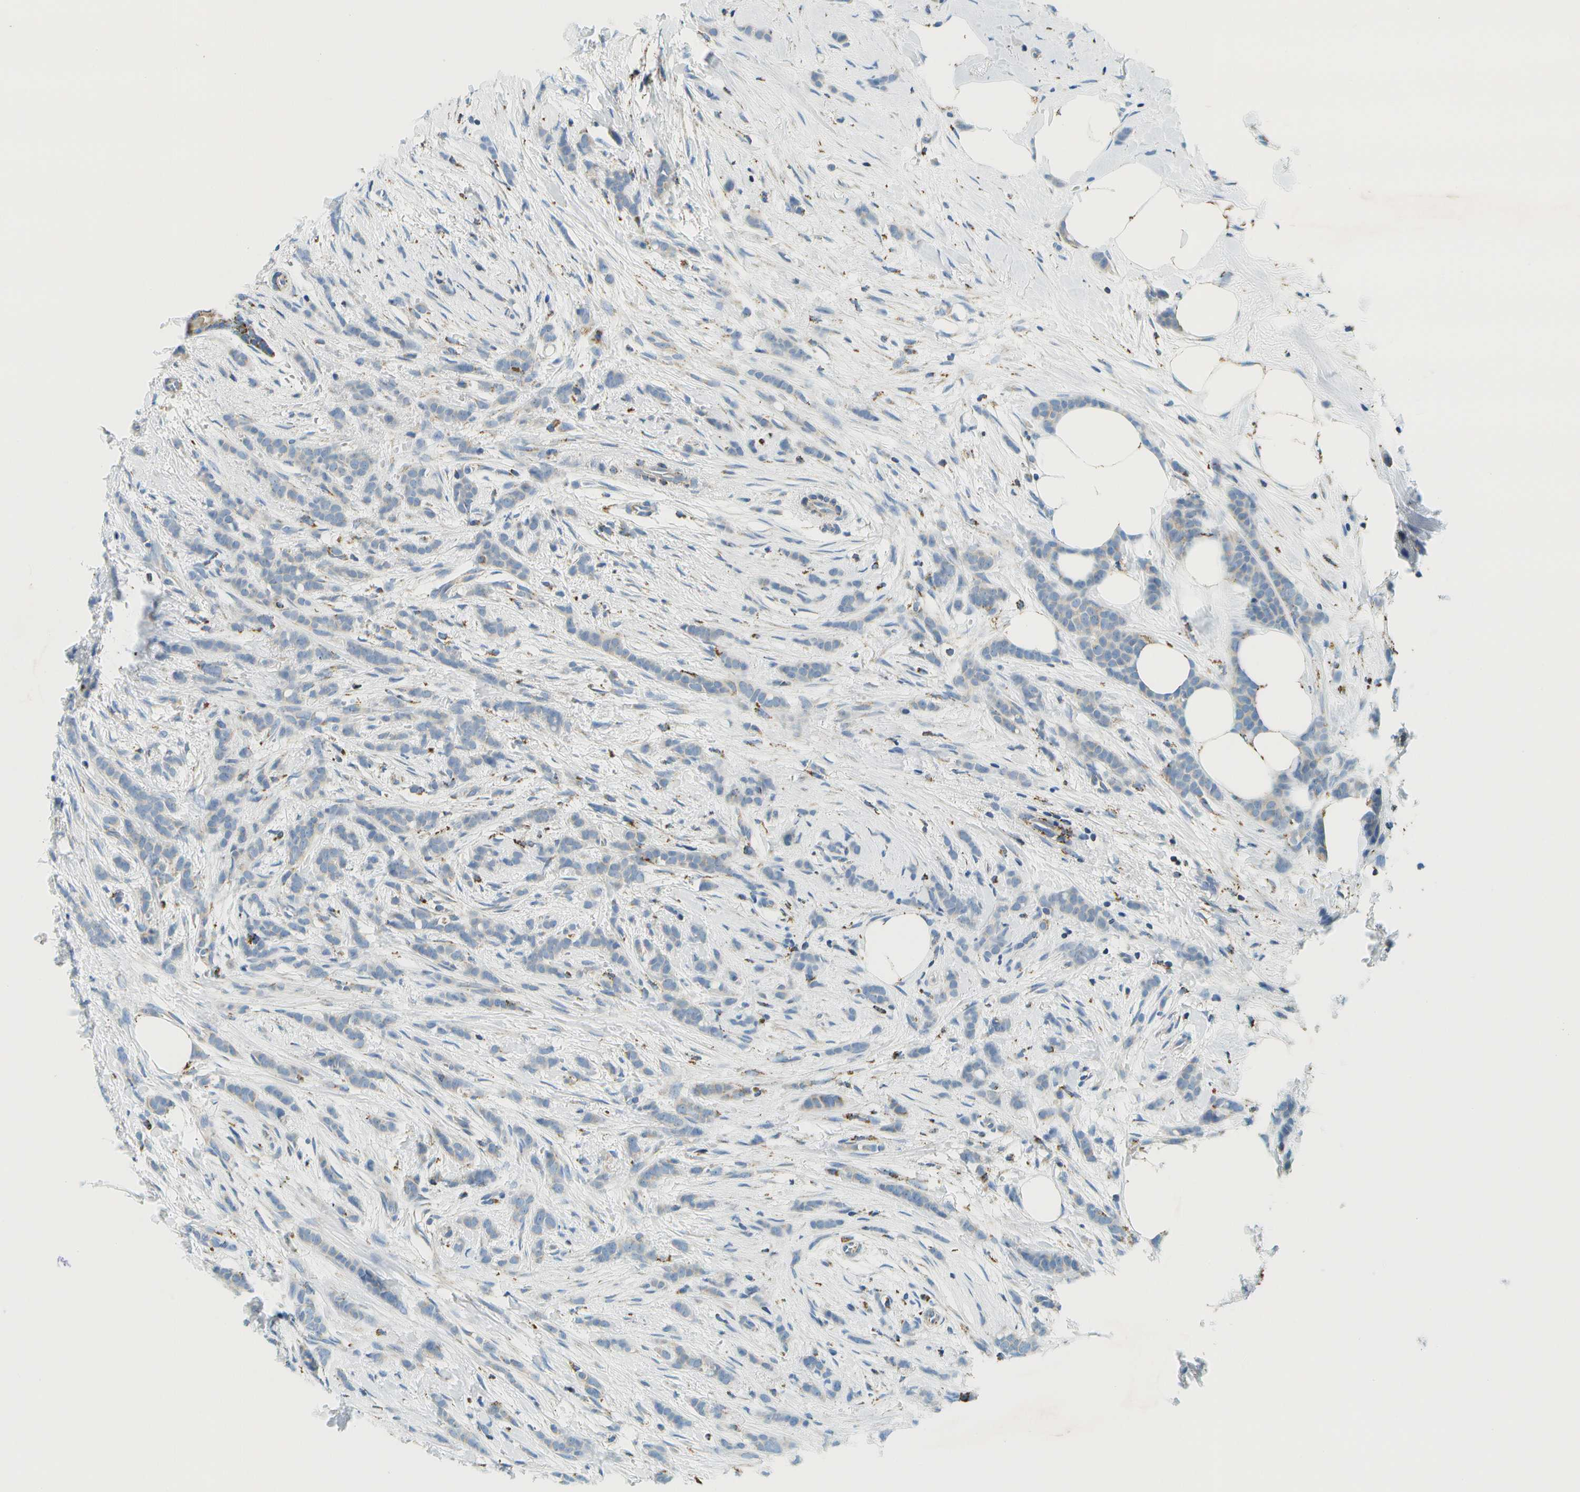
{"staining": {"intensity": "moderate", "quantity": "<25%", "location": "cytoplasmic/membranous"}, "tissue": "breast cancer", "cell_type": "Tumor cells", "image_type": "cancer", "snomed": [{"axis": "morphology", "description": "Lobular carcinoma, in situ"}, {"axis": "morphology", "description": "Lobular carcinoma"}, {"axis": "topography", "description": "Breast"}], "caption": "Tumor cells exhibit low levels of moderate cytoplasmic/membranous positivity in about <25% of cells in human breast cancer (lobular carcinoma).", "gene": "HLCS", "patient": {"sex": "female", "age": 41}}